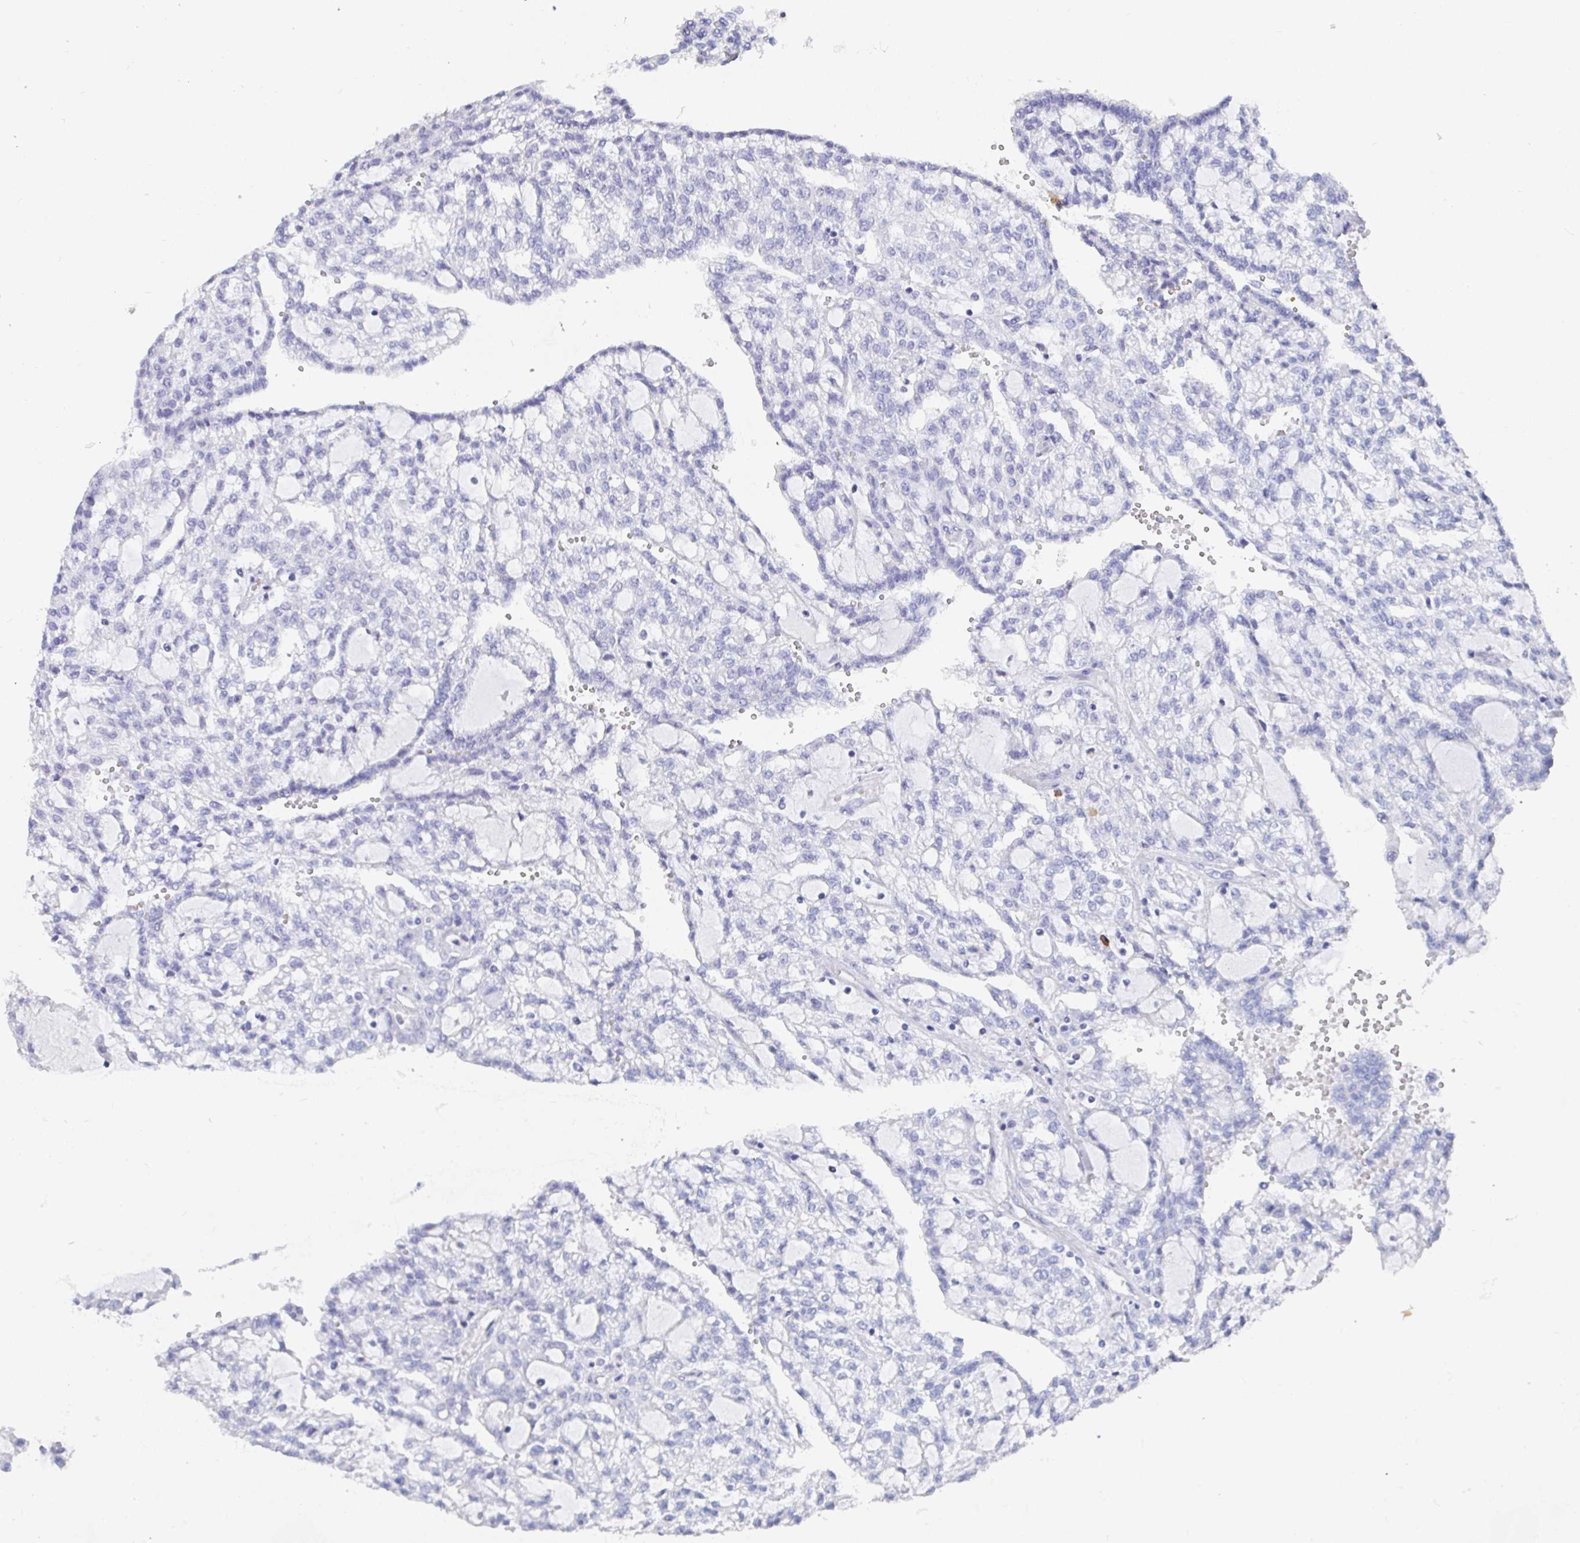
{"staining": {"intensity": "negative", "quantity": "none", "location": "none"}, "tissue": "renal cancer", "cell_type": "Tumor cells", "image_type": "cancer", "snomed": [{"axis": "morphology", "description": "Adenocarcinoma, NOS"}, {"axis": "topography", "description": "Kidney"}], "caption": "An immunohistochemistry image of adenocarcinoma (renal) is shown. There is no staining in tumor cells of adenocarcinoma (renal).", "gene": "GRIA1", "patient": {"sex": "male", "age": 63}}